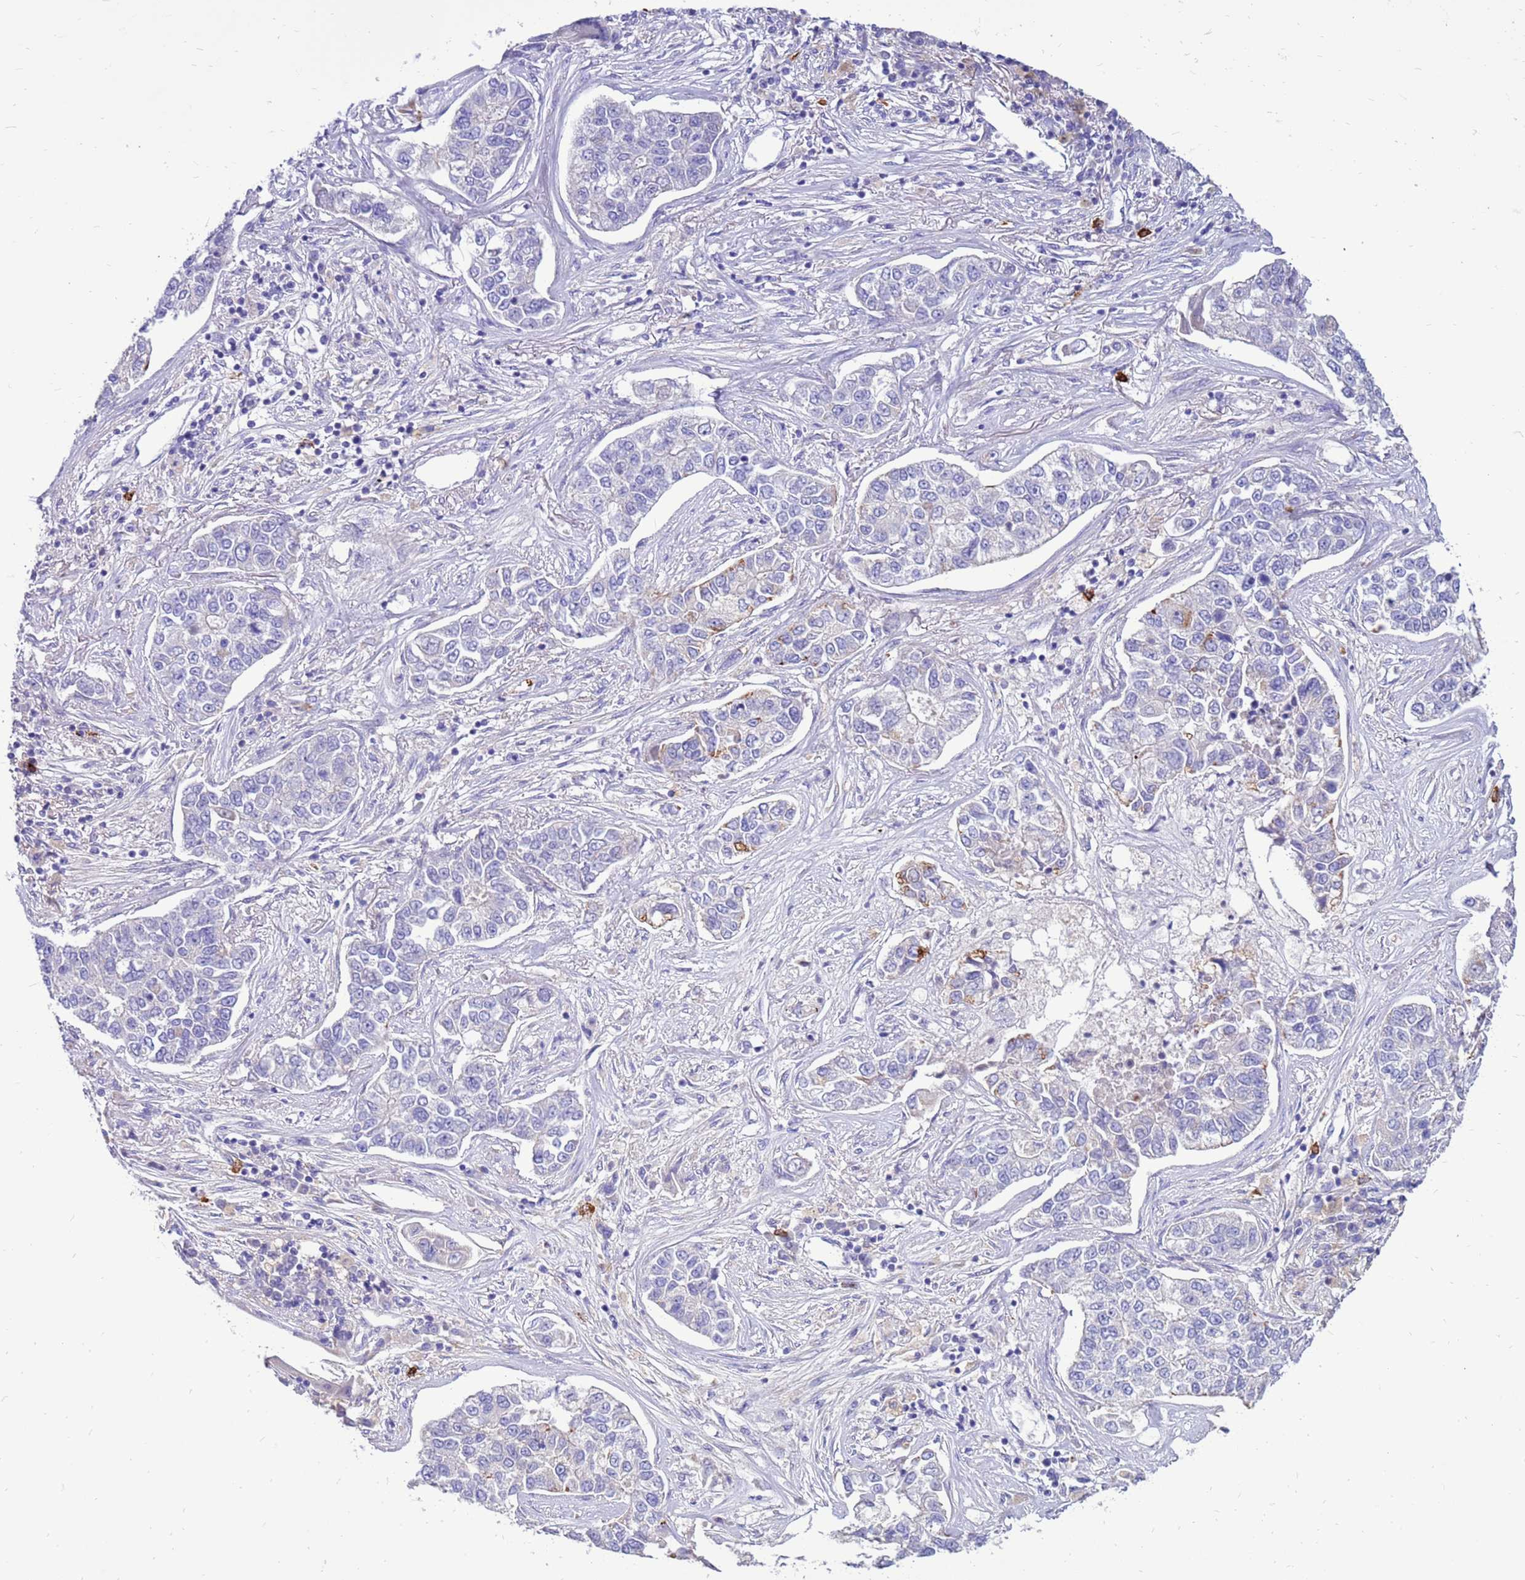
{"staining": {"intensity": "negative", "quantity": "none", "location": "none"}, "tissue": "lung cancer", "cell_type": "Tumor cells", "image_type": "cancer", "snomed": [{"axis": "morphology", "description": "Adenocarcinoma, NOS"}, {"axis": "topography", "description": "Lung"}], "caption": "IHC micrograph of human lung cancer (adenocarcinoma) stained for a protein (brown), which demonstrates no positivity in tumor cells.", "gene": "PDE10A", "patient": {"sex": "male", "age": 49}}